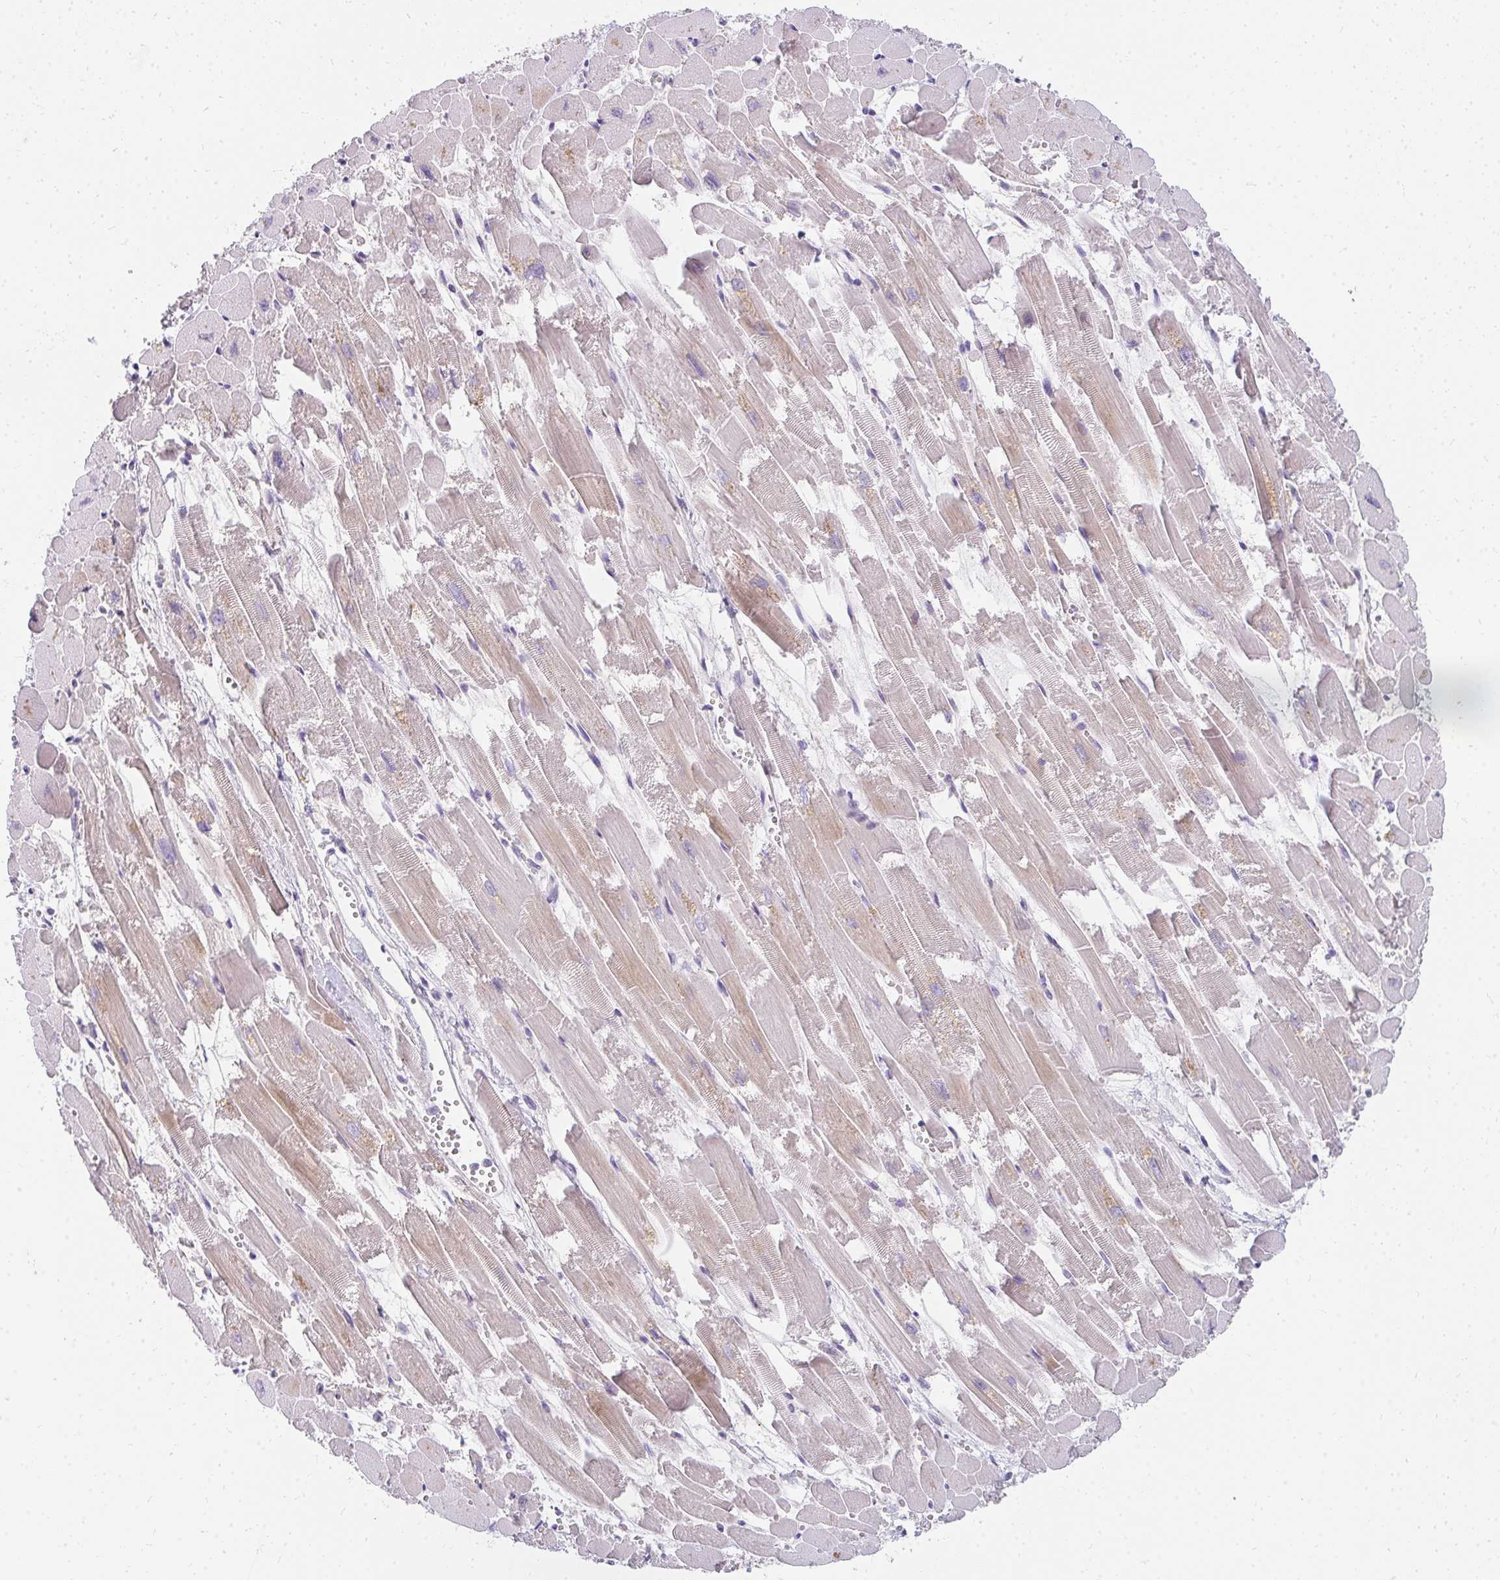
{"staining": {"intensity": "moderate", "quantity": "<25%", "location": "cytoplasmic/membranous"}, "tissue": "heart muscle", "cell_type": "Cardiomyocytes", "image_type": "normal", "snomed": [{"axis": "morphology", "description": "Normal tissue, NOS"}, {"axis": "topography", "description": "Heart"}], "caption": "Moderate cytoplasmic/membranous protein expression is seen in approximately <25% of cardiomyocytes in heart muscle.", "gene": "PPP1R3G", "patient": {"sex": "female", "age": 52}}